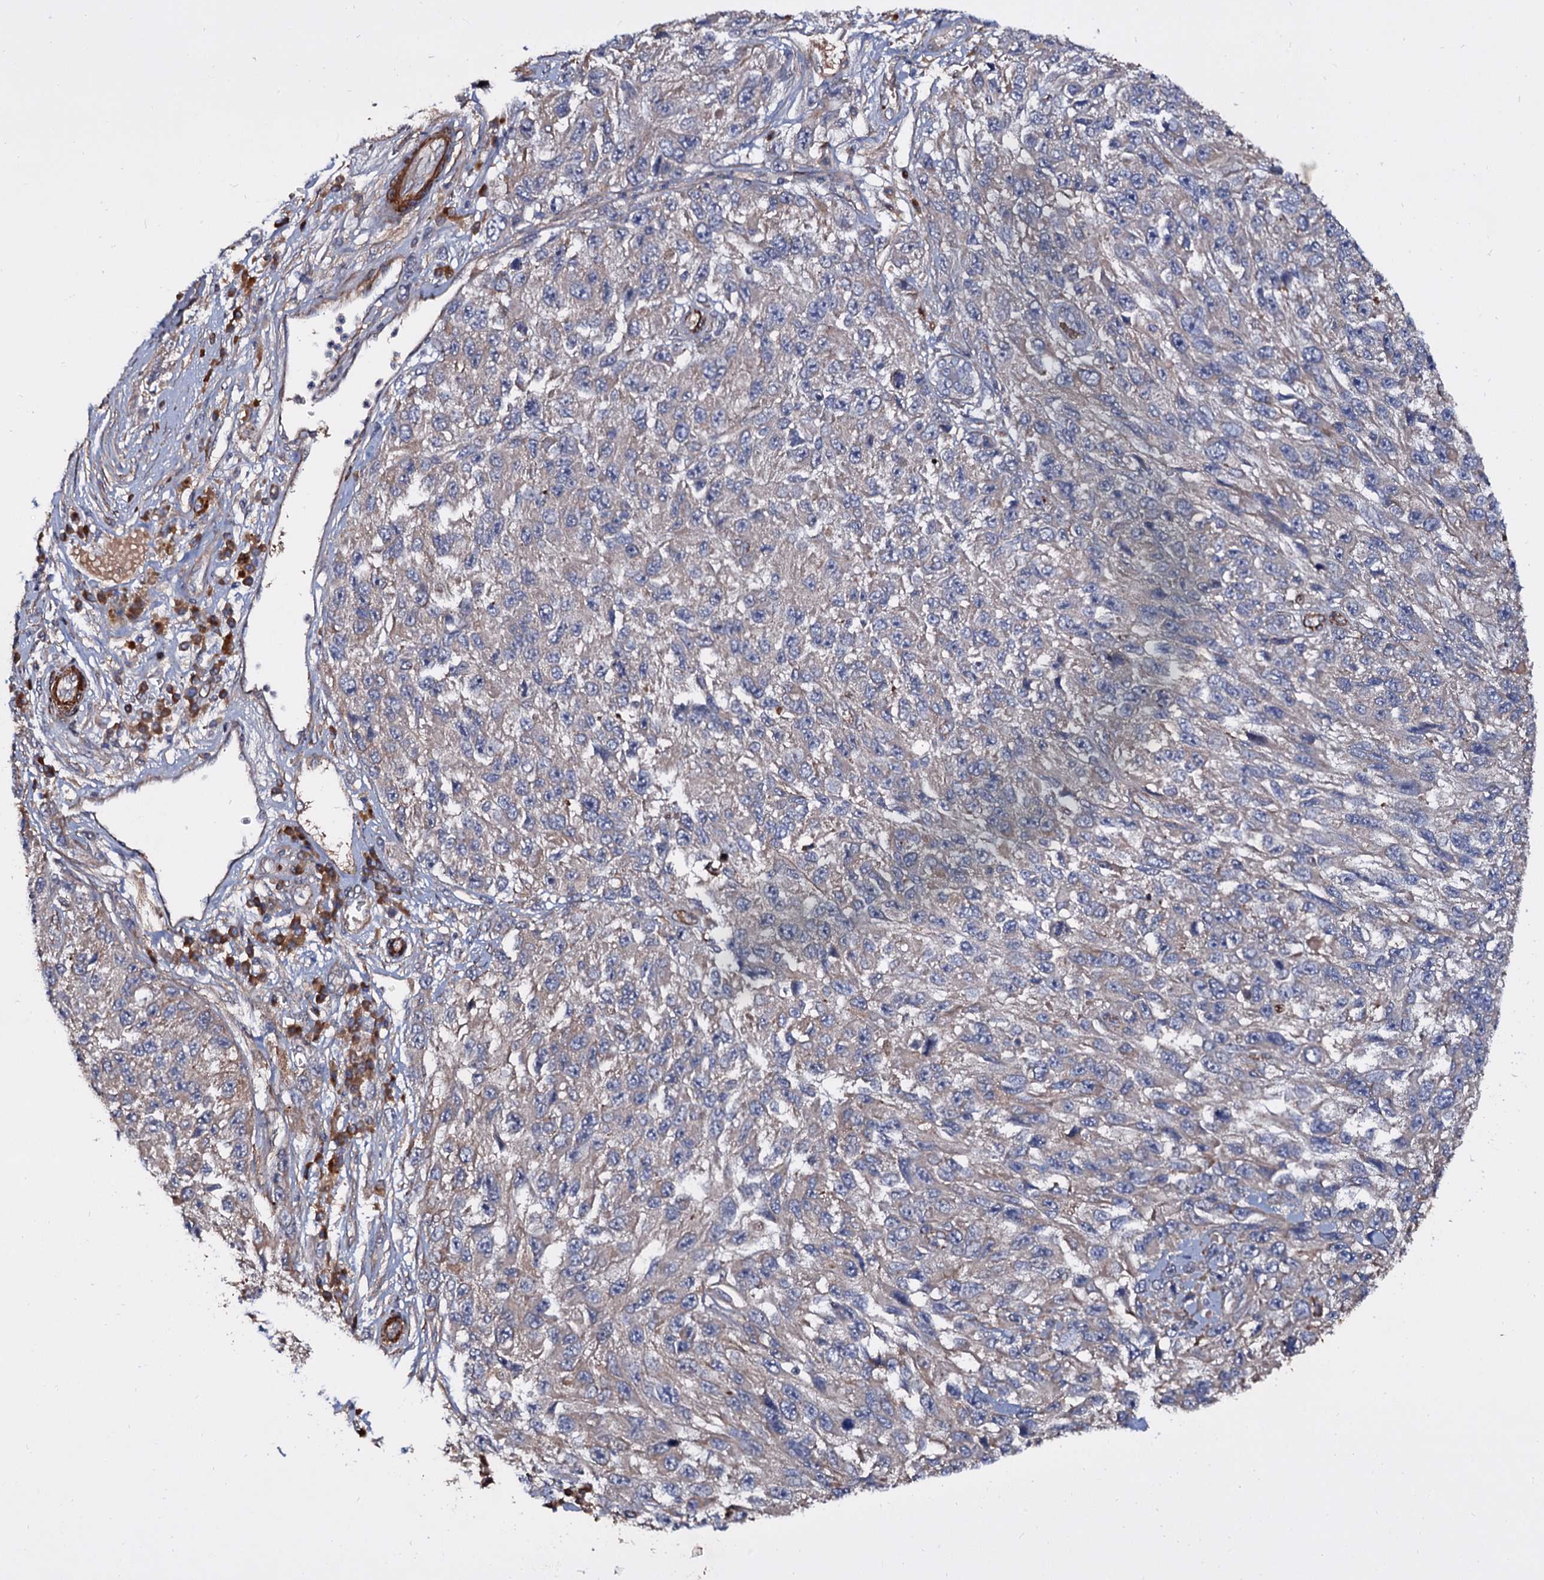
{"staining": {"intensity": "negative", "quantity": "none", "location": "none"}, "tissue": "melanoma", "cell_type": "Tumor cells", "image_type": "cancer", "snomed": [{"axis": "morphology", "description": "Normal tissue, NOS"}, {"axis": "morphology", "description": "Malignant melanoma, NOS"}, {"axis": "topography", "description": "Skin"}], "caption": "Tumor cells are negative for brown protein staining in malignant melanoma. (DAB immunohistochemistry (IHC) visualized using brightfield microscopy, high magnification).", "gene": "ISM2", "patient": {"sex": "female", "age": 96}}